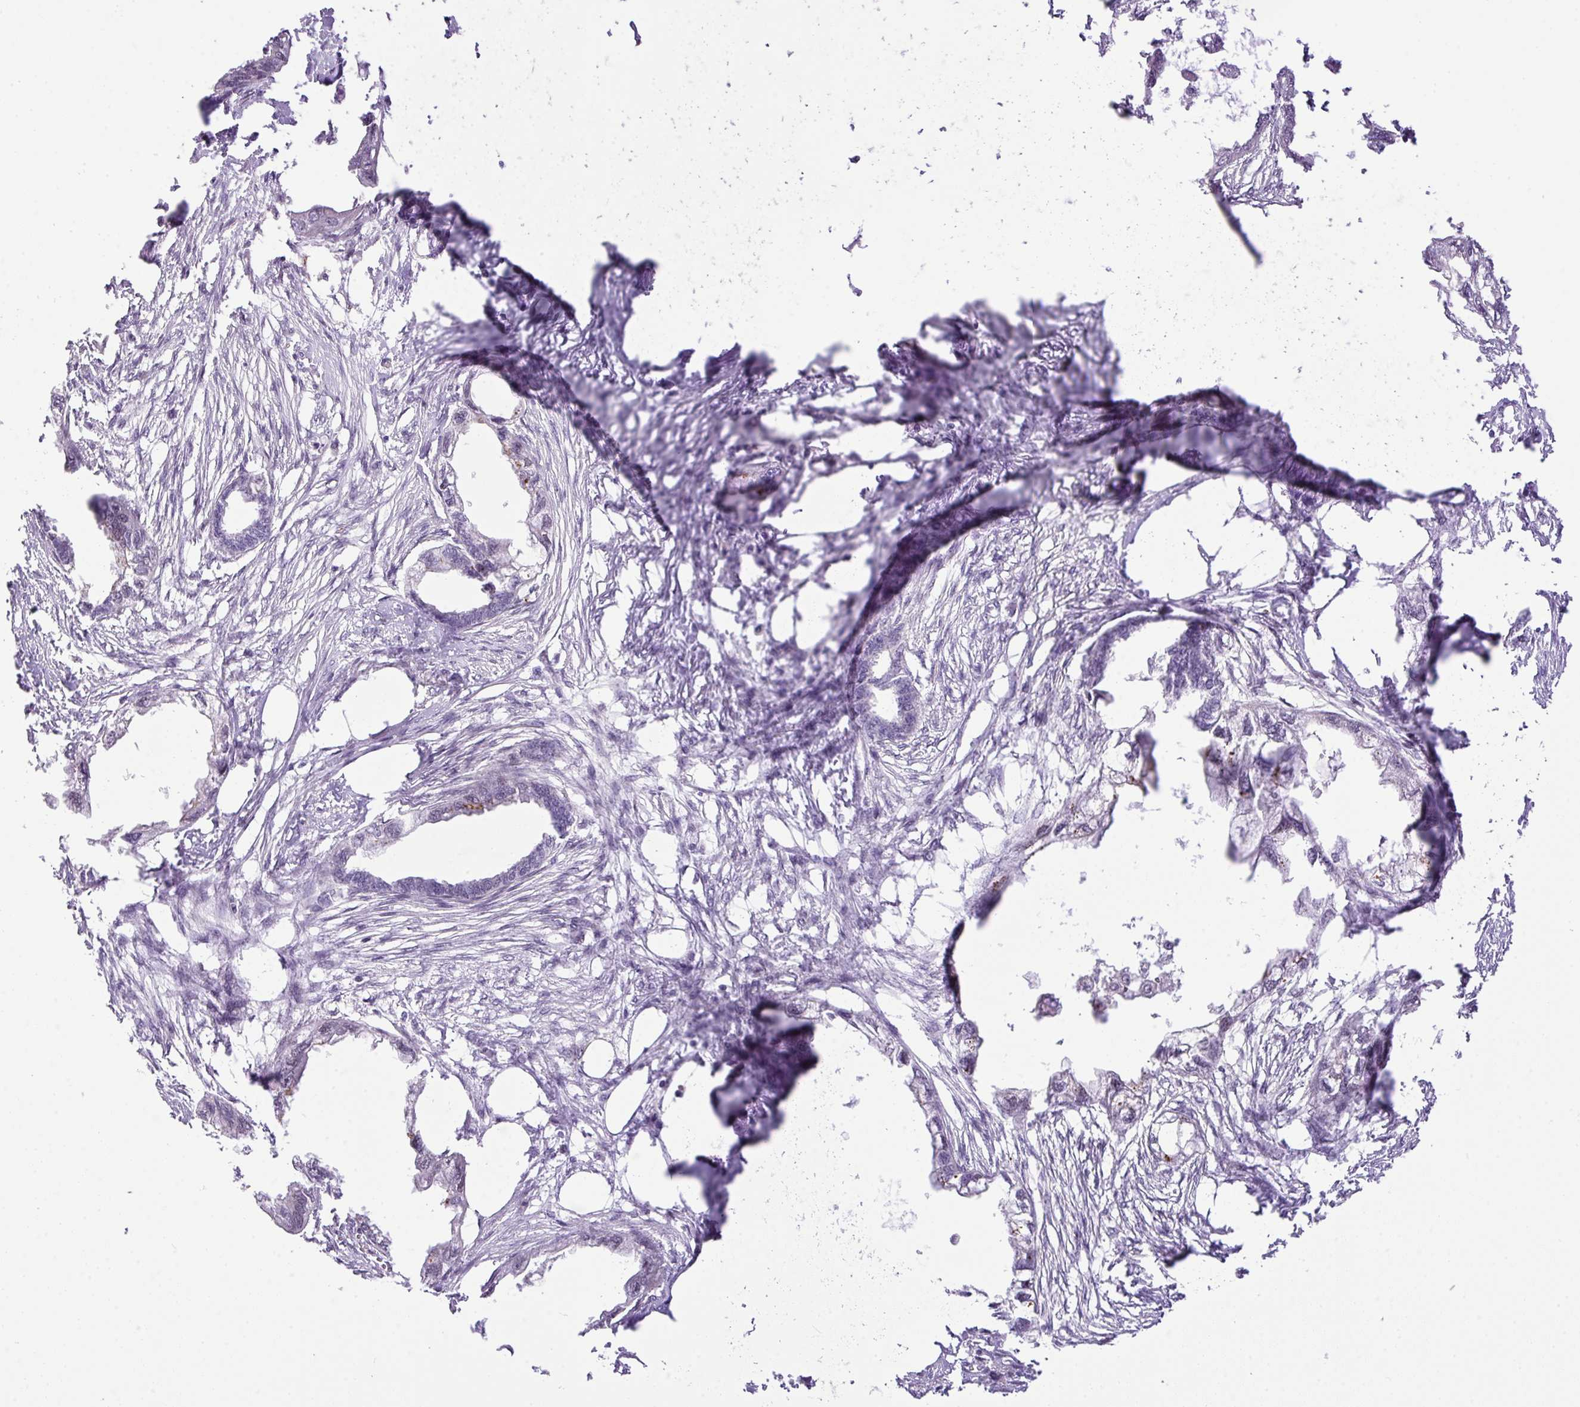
{"staining": {"intensity": "negative", "quantity": "none", "location": "none"}, "tissue": "endometrial cancer", "cell_type": "Tumor cells", "image_type": "cancer", "snomed": [{"axis": "morphology", "description": "Adenocarcinoma, NOS"}, {"axis": "morphology", "description": "Adenocarcinoma, metastatic, NOS"}, {"axis": "topography", "description": "Adipose tissue"}, {"axis": "topography", "description": "Endometrium"}], "caption": "IHC of human endometrial cancer displays no positivity in tumor cells.", "gene": "CCDC137", "patient": {"sex": "female", "age": 67}}